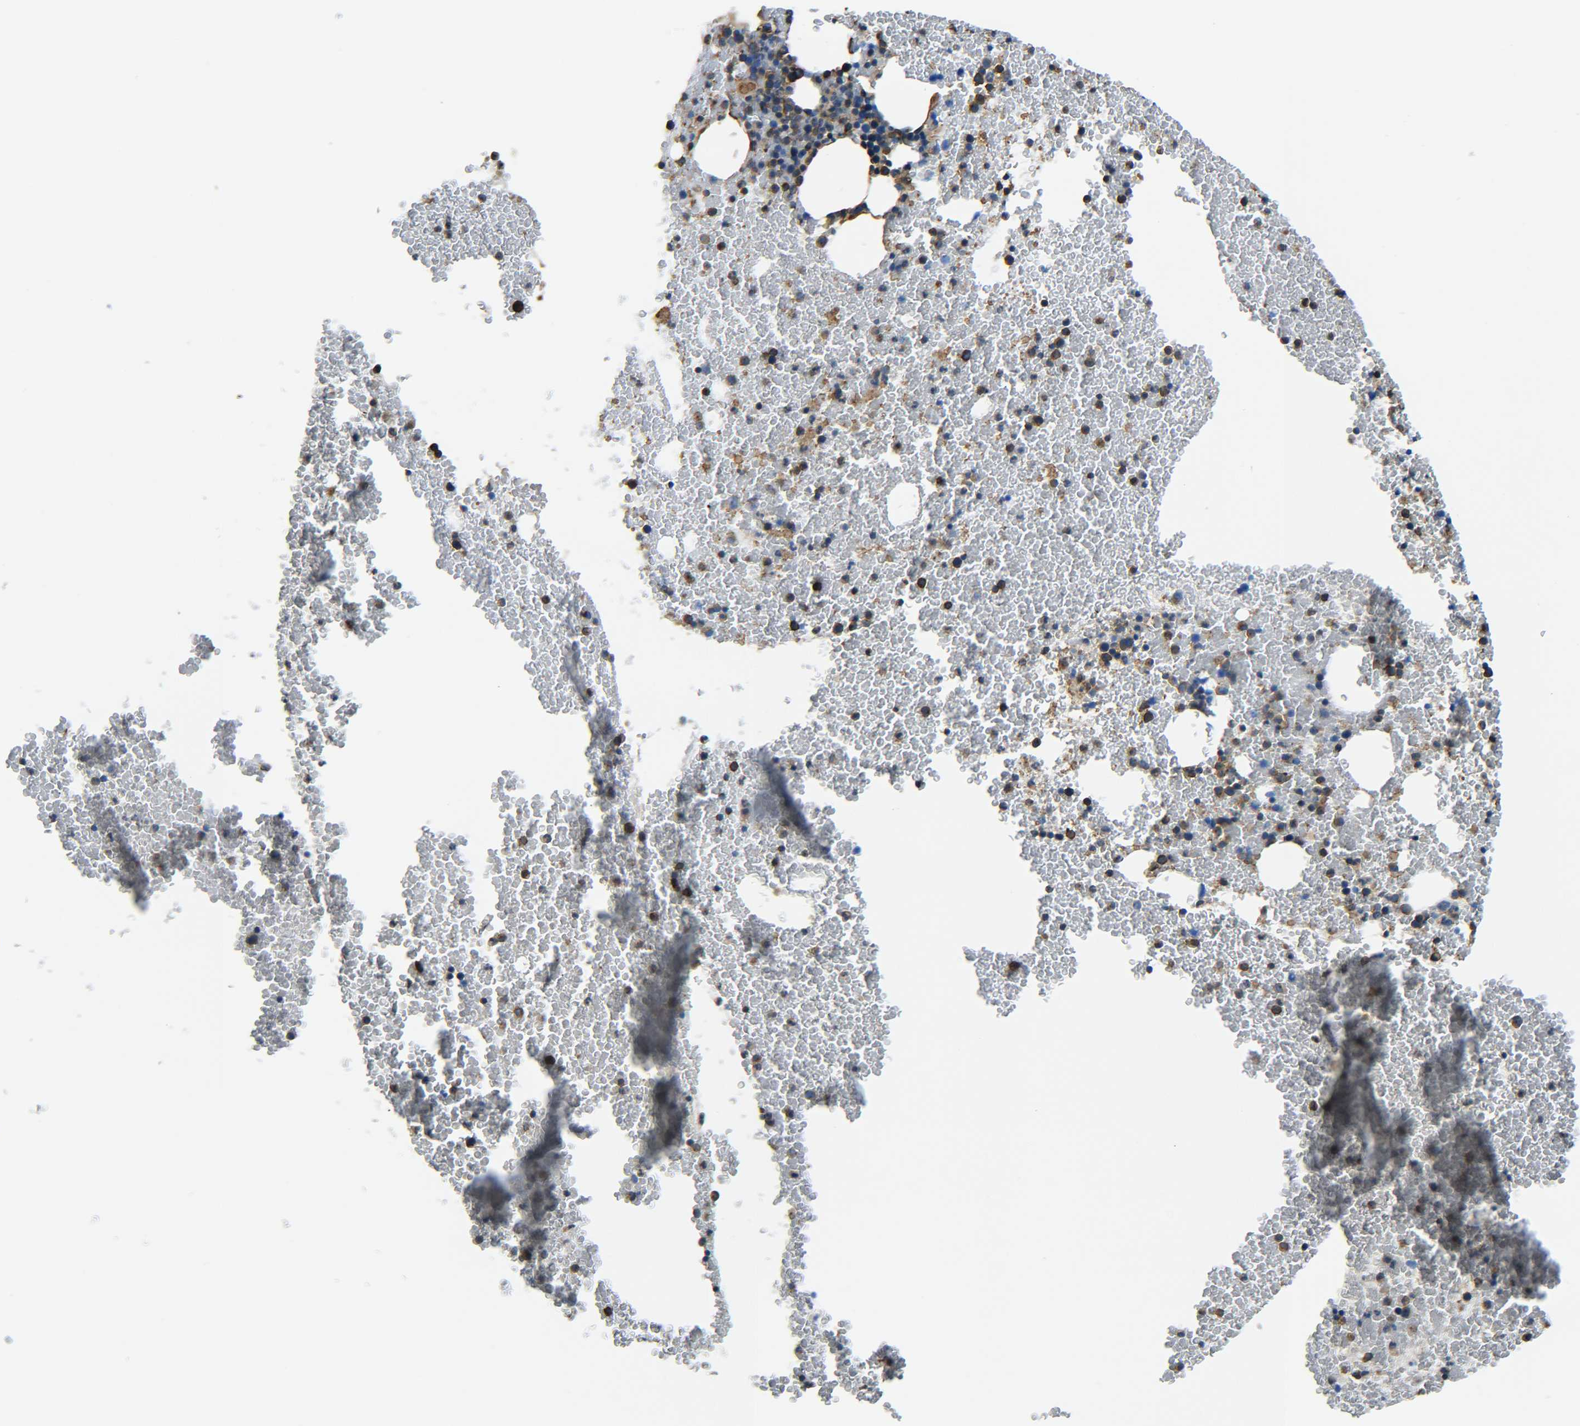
{"staining": {"intensity": "moderate", "quantity": ">75%", "location": "cytoplasmic/membranous"}, "tissue": "bone marrow", "cell_type": "Hematopoietic cells", "image_type": "normal", "snomed": [{"axis": "morphology", "description": "Normal tissue, NOS"}, {"axis": "morphology", "description": "Inflammation, NOS"}, {"axis": "topography", "description": "Bone marrow"}], "caption": "A histopathology image of bone marrow stained for a protein displays moderate cytoplasmic/membranous brown staining in hematopoietic cells. (Brightfield microscopy of DAB IHC at high magnification).", "gene": "TUBB", "patient": {"sex": "male", "age": 47}}